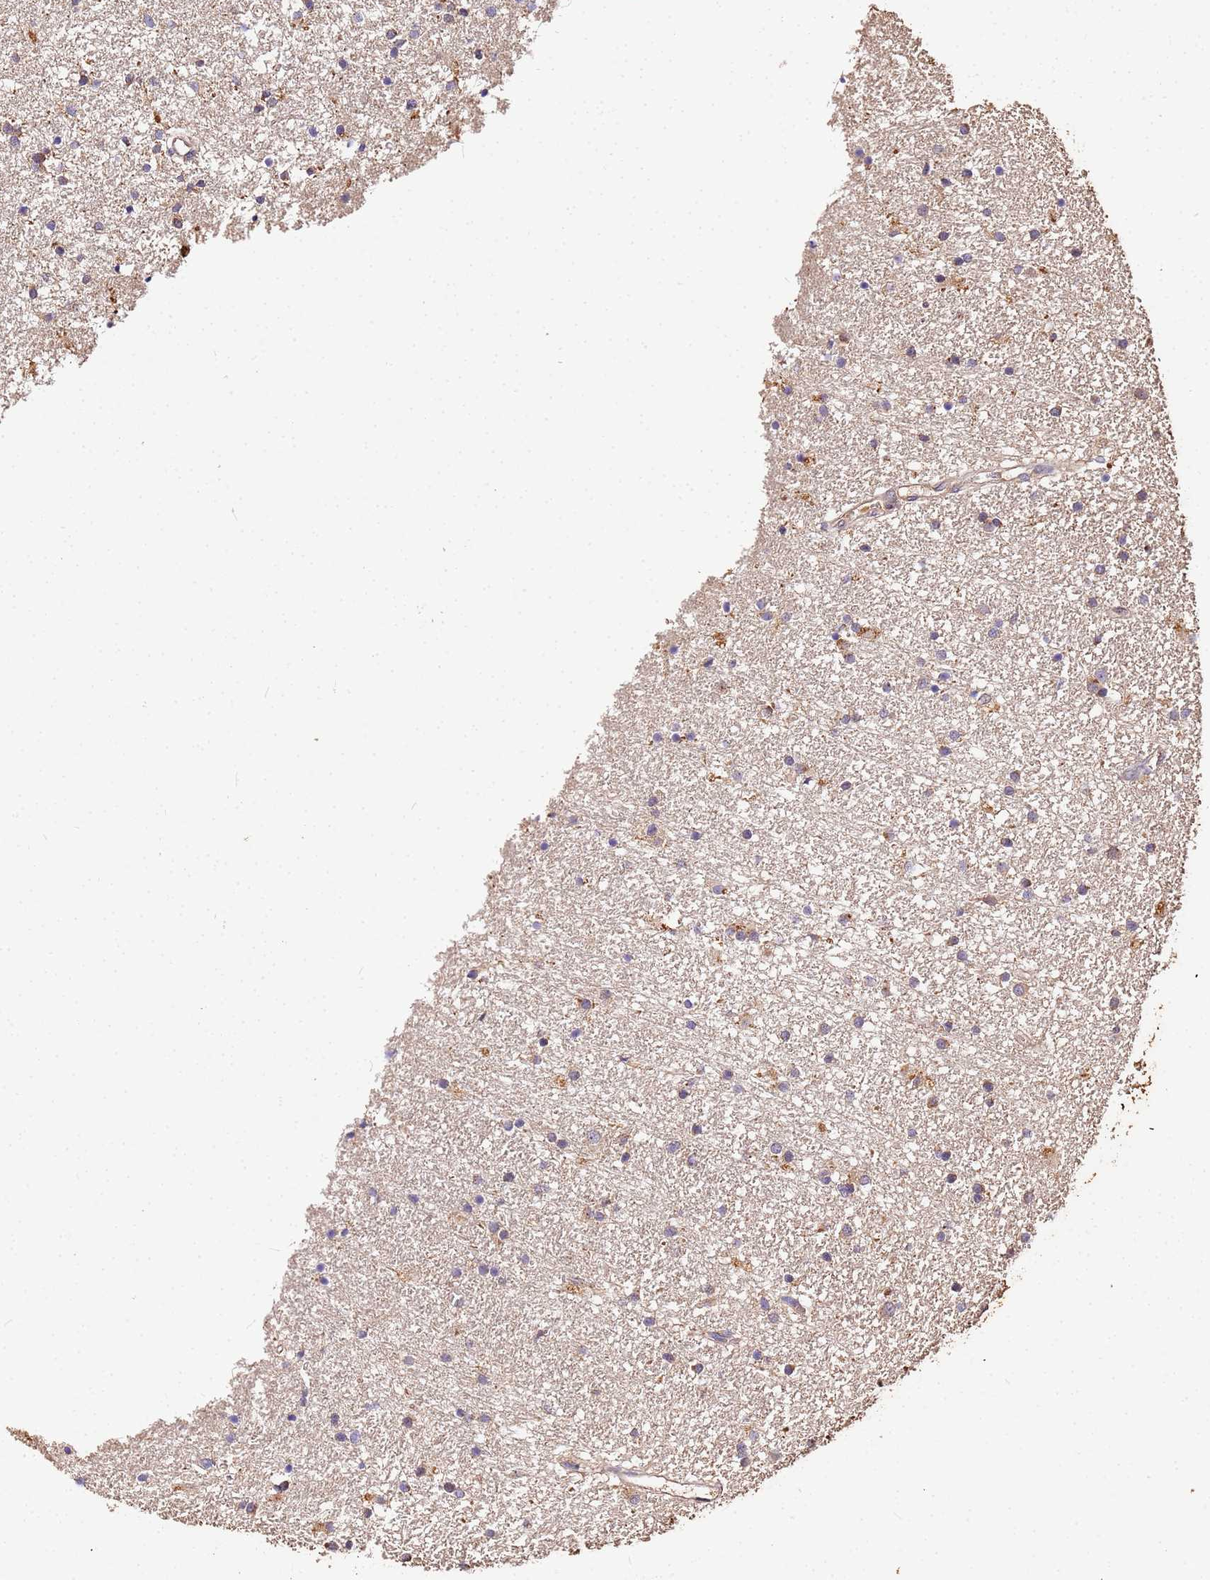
{"staining": {"intensity": "weak", "quantity": "<25%", "location": "cytoplasmic/membranous"}, "tissue": "glioma", "cell_type": "Tumor cells", "image_type": "cancer", "snomed": [{"axis": "morphology", "description": "Glioma, malignant, High grade"}, {"axis": "topography", "description": "Brain"}], "caption": "Human glioma stained for a protein using IHC exhibits no positivity in tumor cells.", "gene": "MTERF1", "patient": {"sex": "male", "age": 77}}